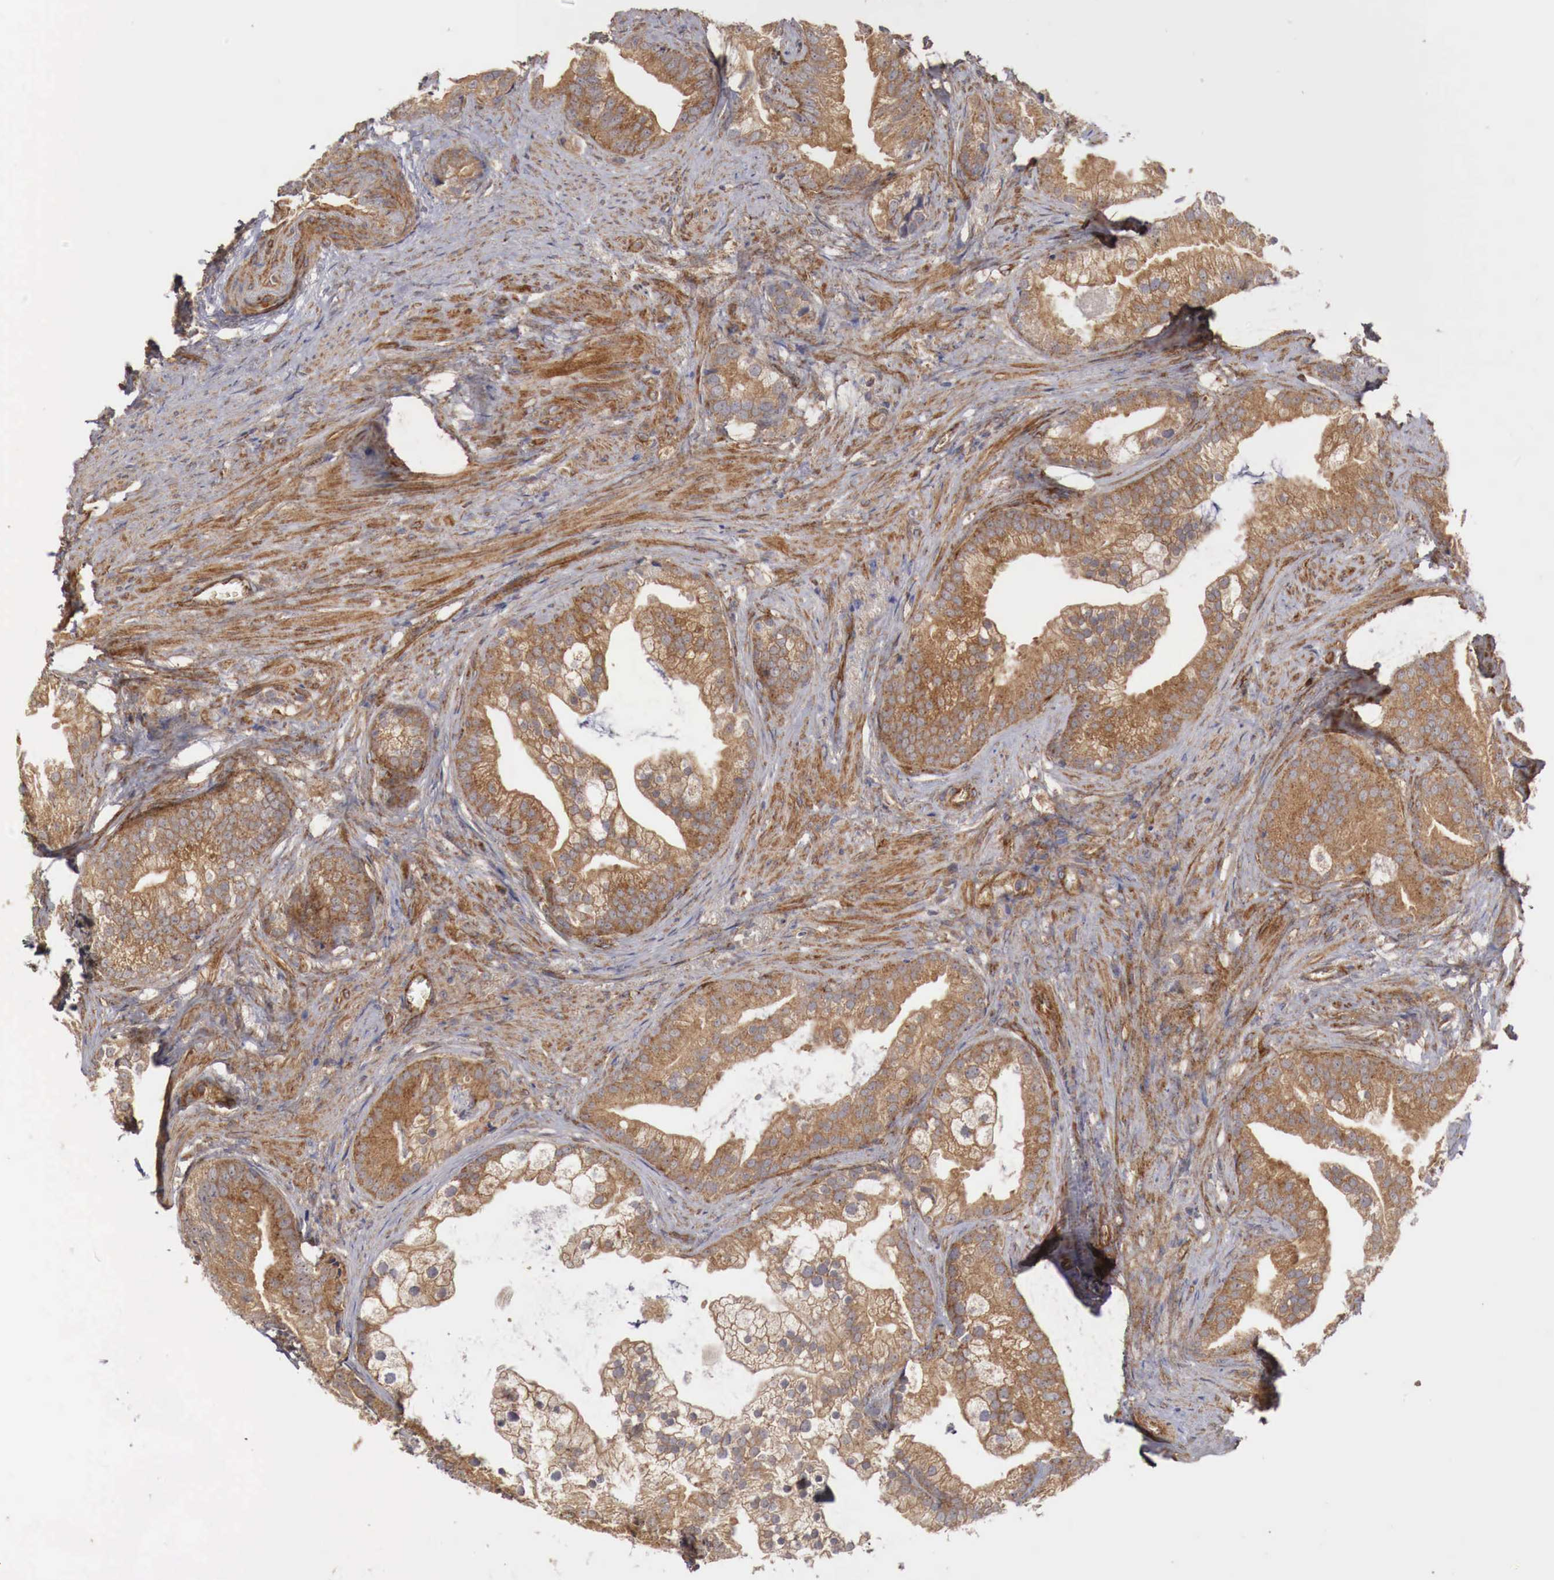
{"staining": {"intensity": "moderate", "quantity": ">75%", "location": "cytoplasmic/membranous"}, "tissue": "prostate cancer", "cell_type": "Tumor cells", "image_type": "cancer", "snomed": [{"axis": "morphology", "description": "Adenocarcinoma, Low grade"}, {"axis": "topography", "description": "Prostate"}], "caption": "The immunohistochemical stain labels moderate cytoplasmic/membranous staining in tumor cells of prostate adenocarcinoma (low-grade) tissue.", "gene": "ARMCX4", "patient": {"sex": "male", "age": 71}}